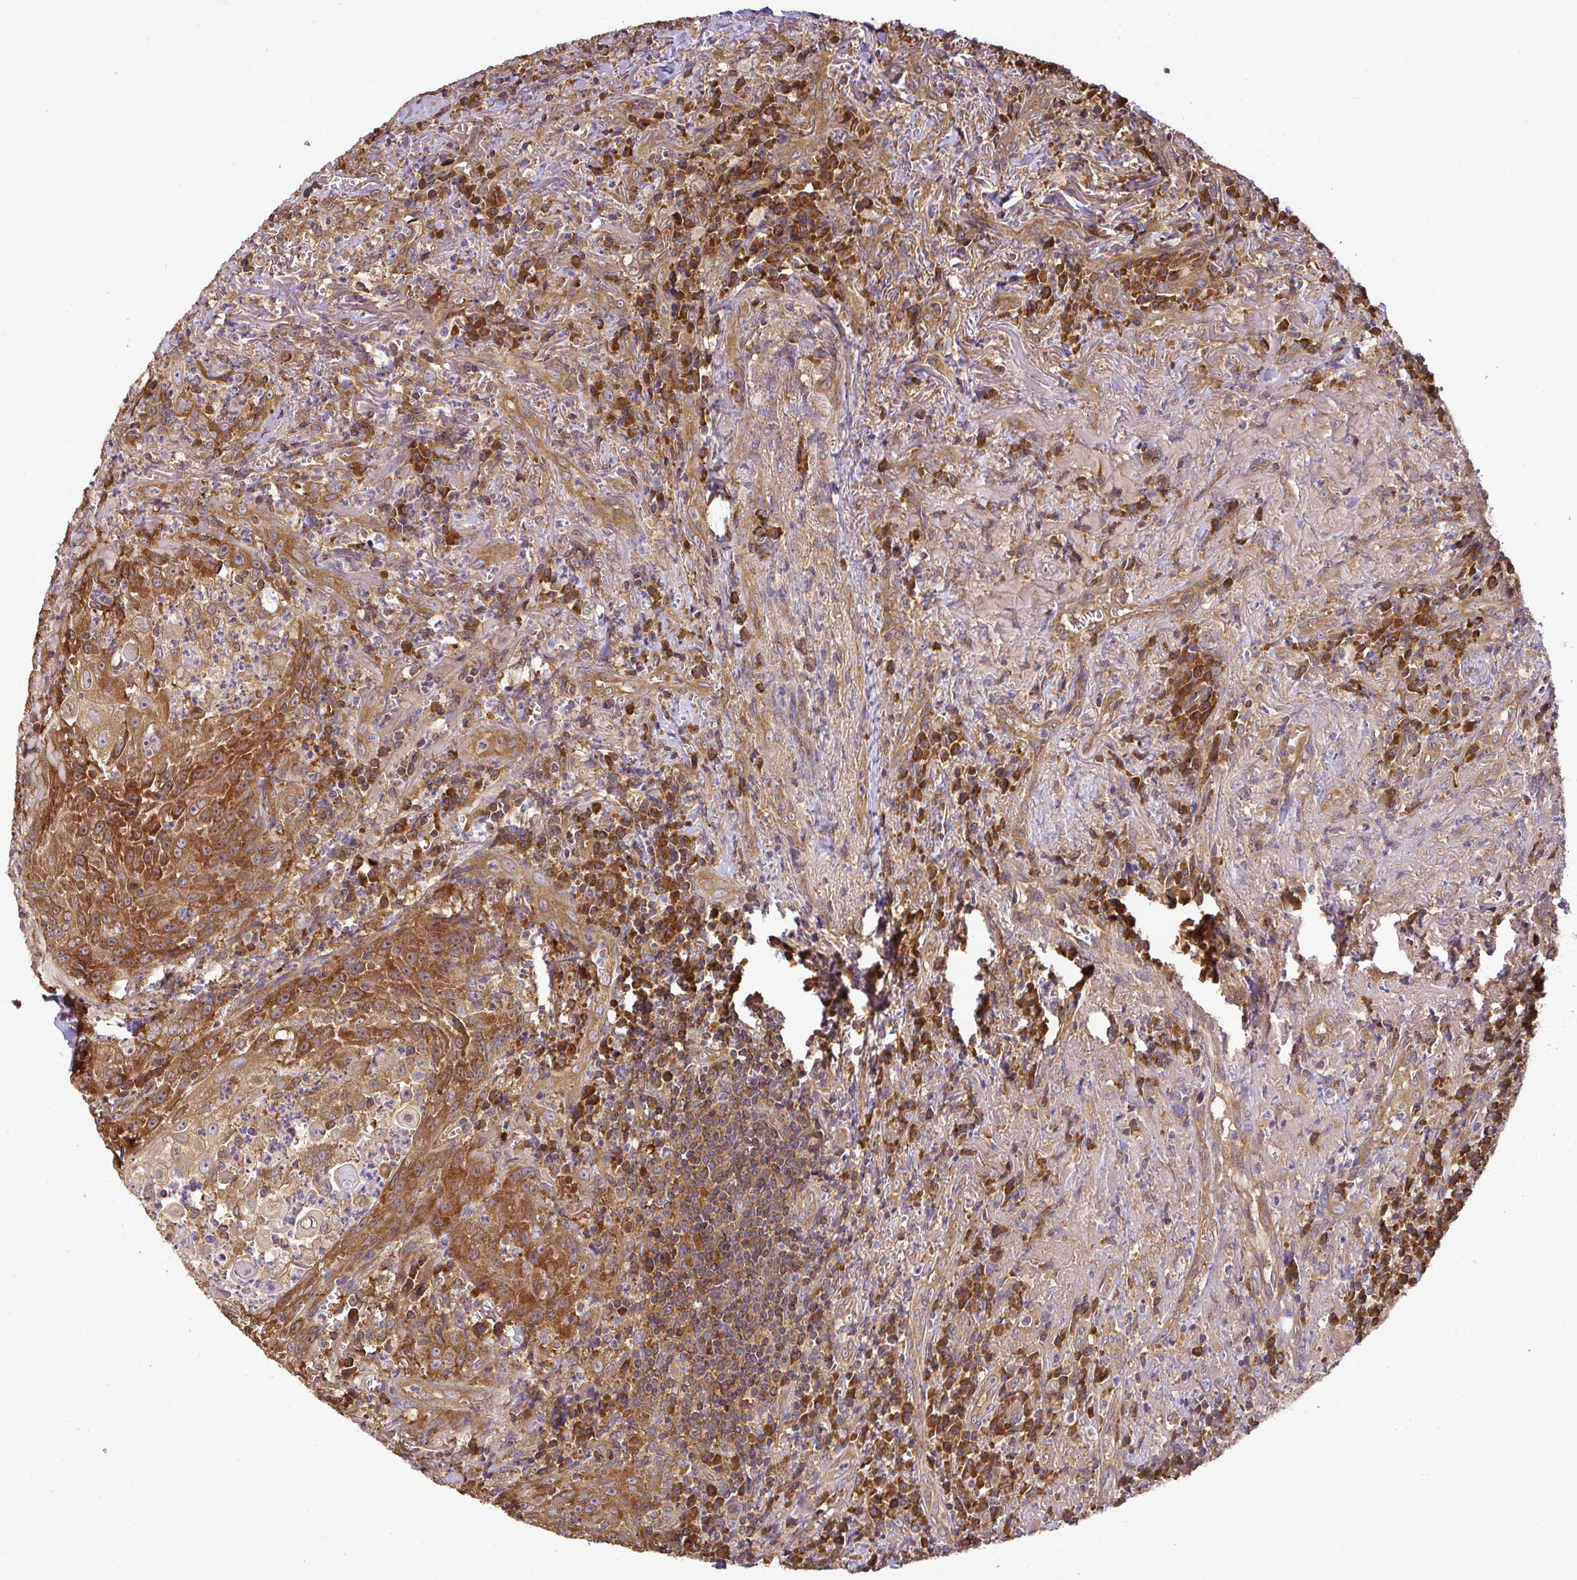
{"staining": {"intensity": "moderate", "quantity": ">75%", "location": "cytoplasmic/membranous"}, "tissue": "head and neck cancer", "cell_type": "Tumor cells", "image_type": "cancer", "snomed": [{"axis": "morphology", "description": "Normal tissue, NOS"}, {"axis": "morphology", "description": "Squamous cell carcinoma, NOS"}, {"axis": "topography", "description": "Oral tissue"}, {"axis": "topography", "description": "Head-Neck"}], "caption": "A histopathology image of human head and neck cancer stained for a protein shows moderate cytoplasmic/membranous brown staining in tumor cells. (Stains: DAB in brown, nuclei in blue, Microscopy: brightfield microscopy at high magnification).", "gene": "GSPT1", "patient": {"sex": "female", "age": 70}}